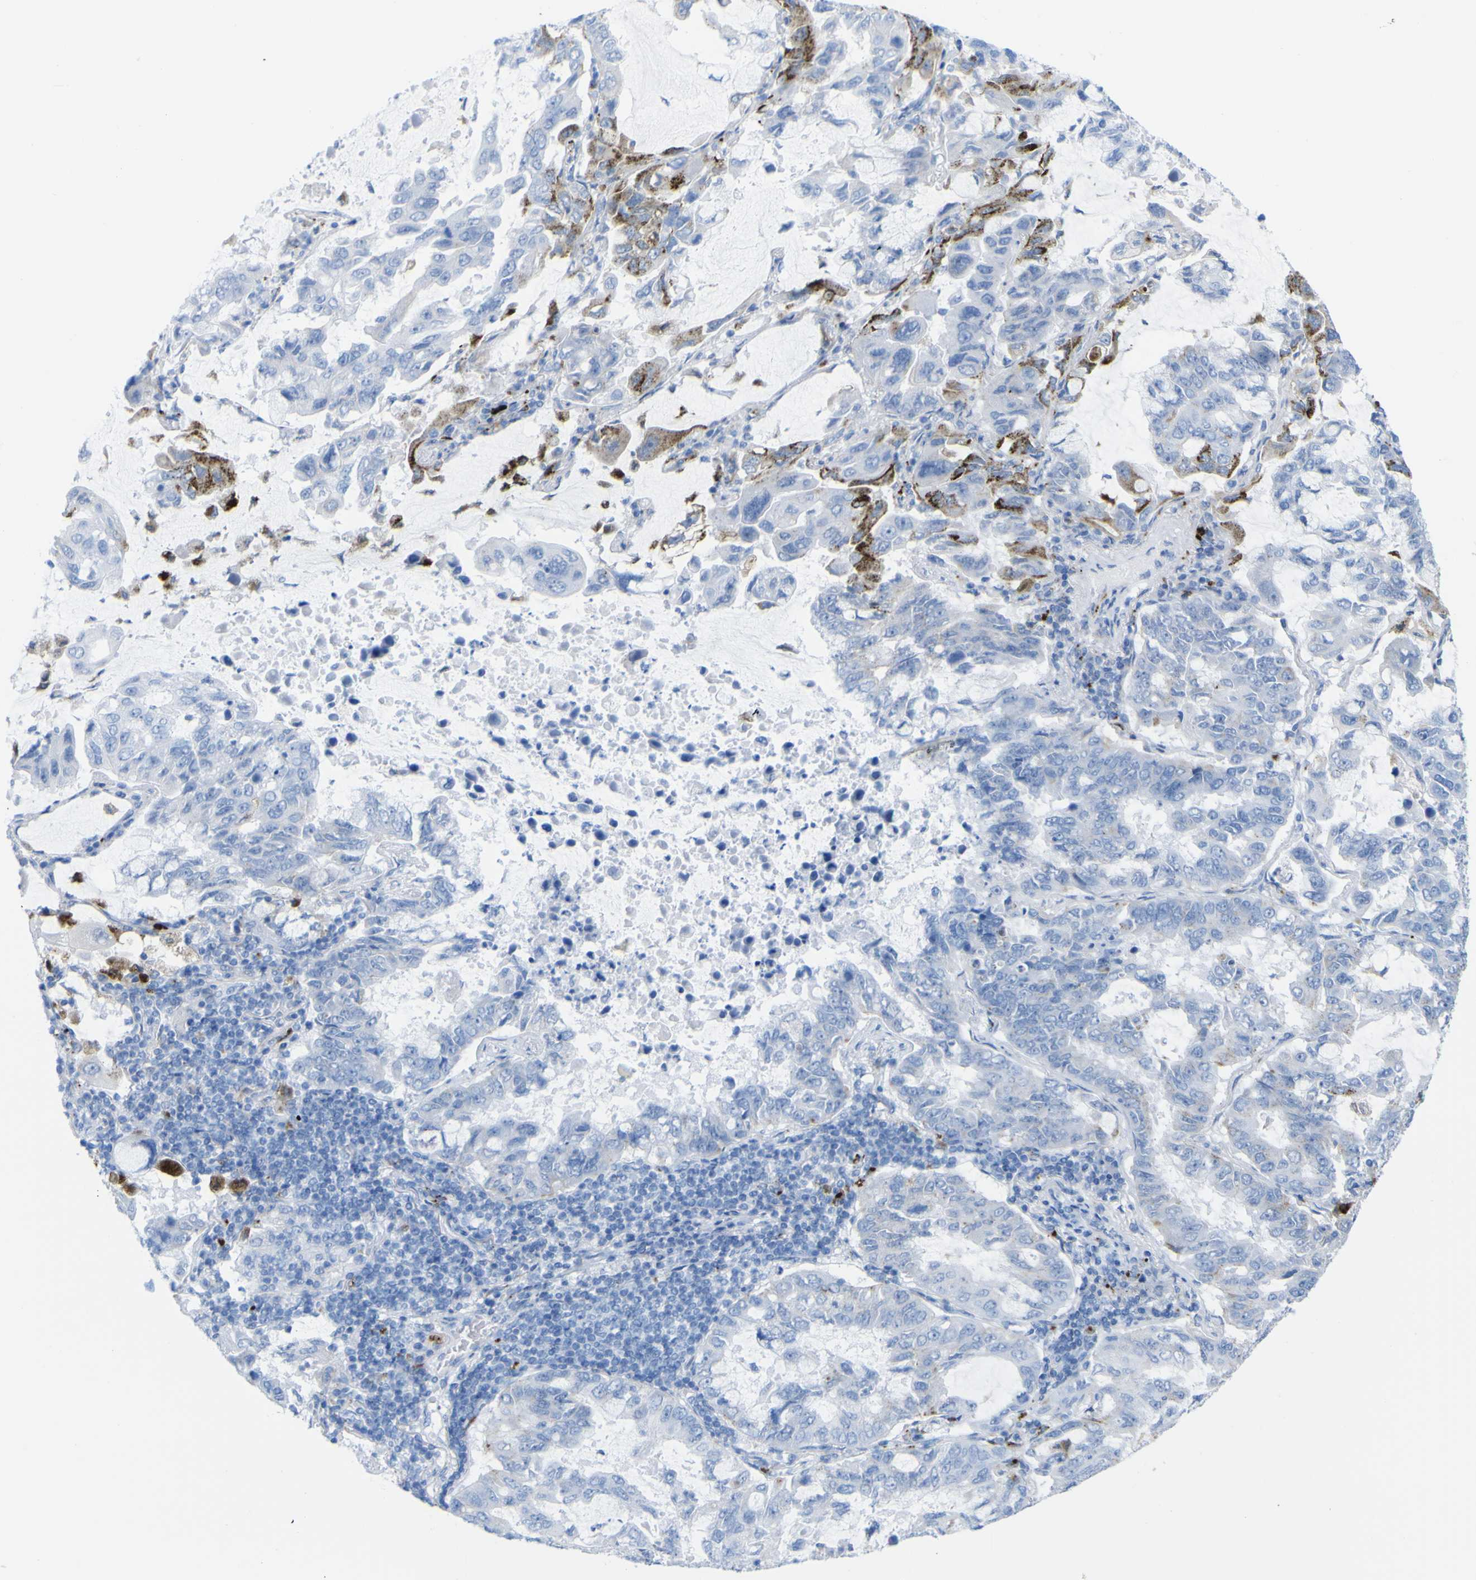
{"staining": {"intensity": "strong", "quantity": "25%-75%", "location": "cytoplasmic/membranous"}, "tissue": "lung cancer", "cell_type": "Tumor cells", "image_type": "cancer", "snomed": [{"axis": "morphology", "description": "Adenocarcinoma, NOS"}, {"axis": "topography", "description": "Lung"}], "caption": "Immunohistochemistry image of human lung cancer (adenocarcinoma) stained for a protein (brown), which shows high levels of strong cytoplasmic/membranous positivity in approximately 25%-75% of tumor cells.", "gene": "PLD3", "patient": {"sex": "male", "age": 64}}